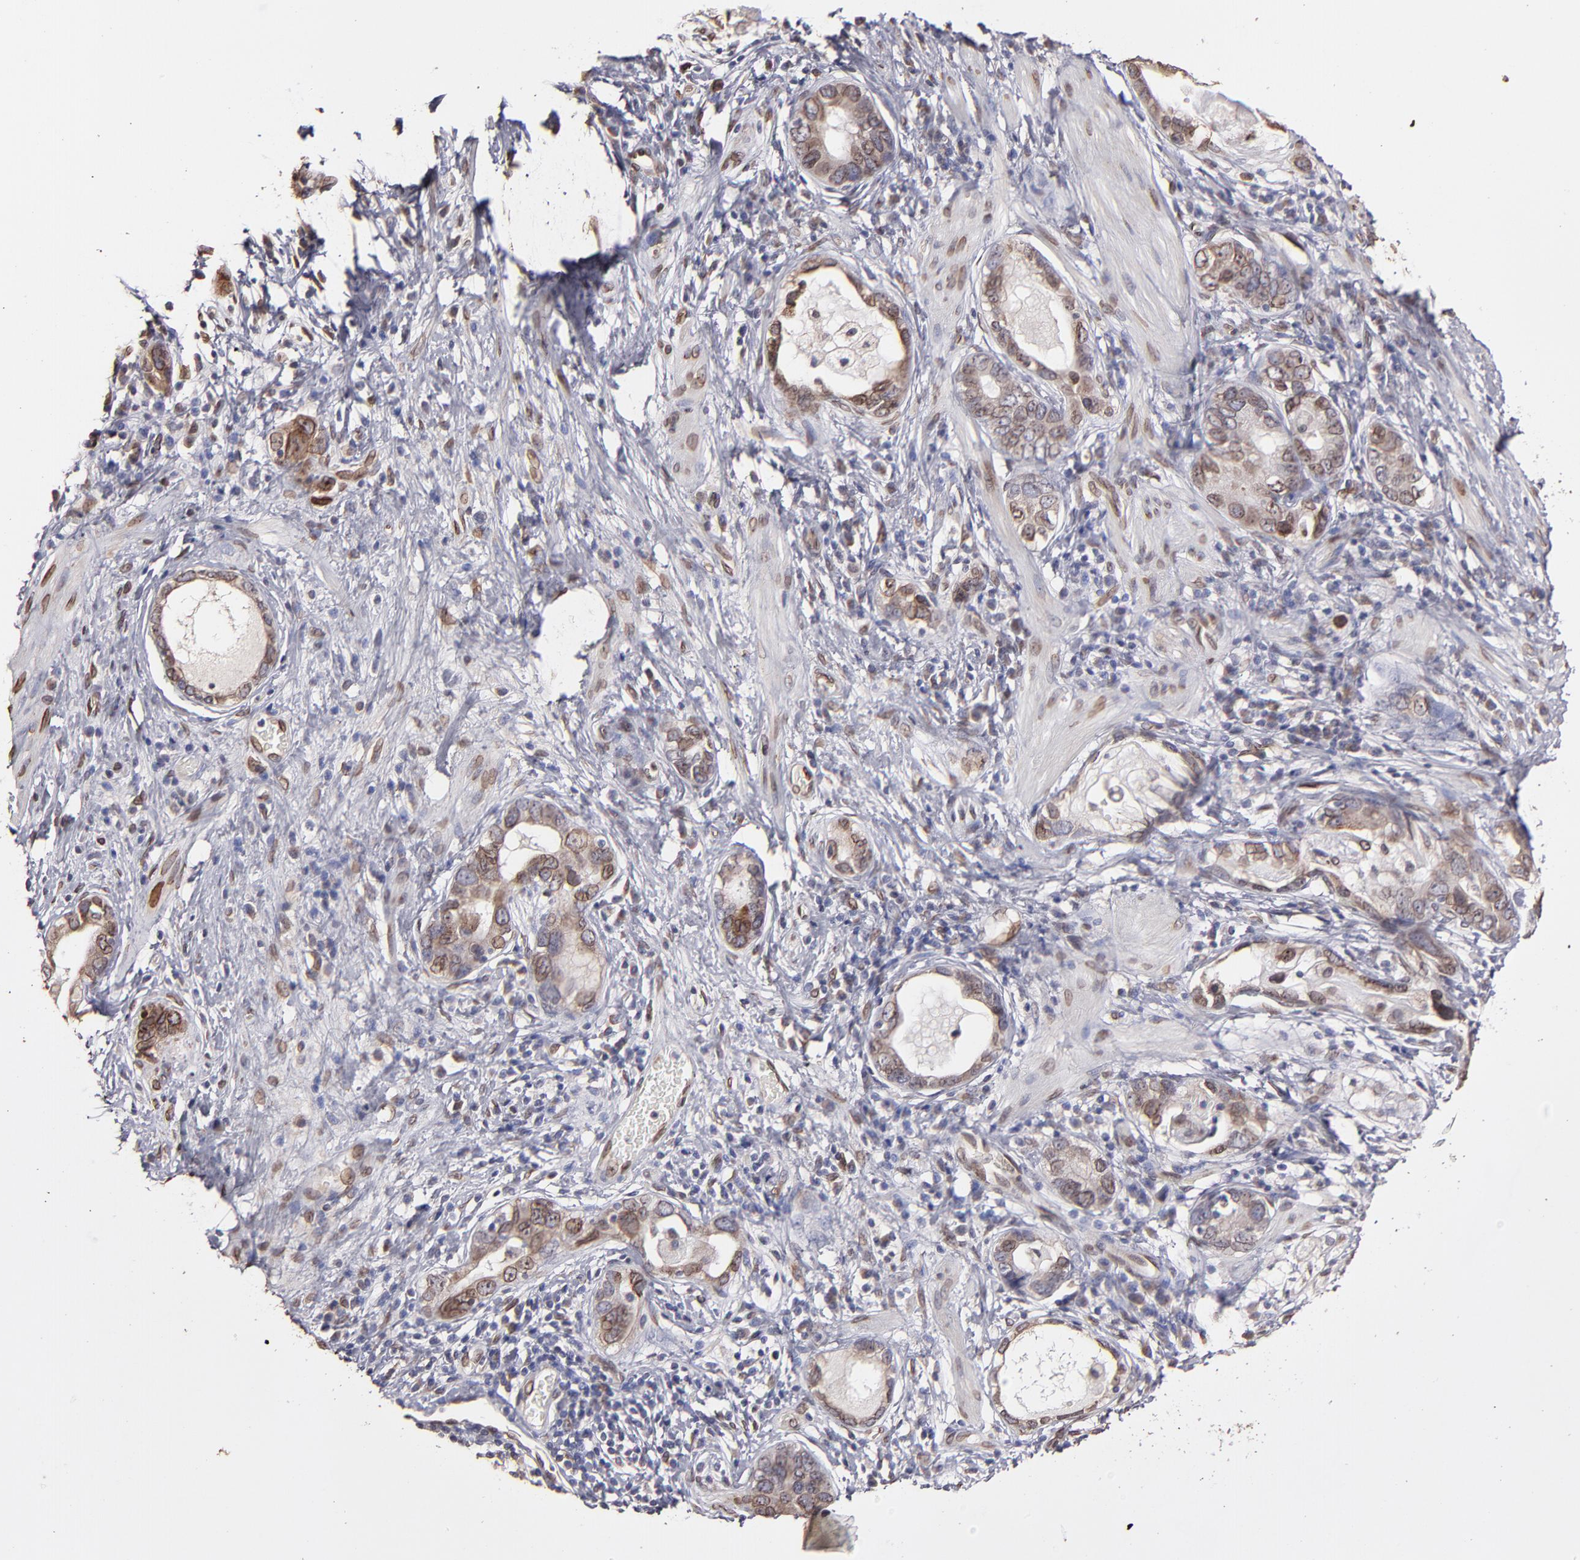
{"staining": {"intensity": "weak", "quantity": ">75%", "location": "cytoplasmic/membranous,nuclear"}, "tissue": "stomach cancer", "cell_type": "Tumor cells", "image_type": "cancer", "snomed": [{"axis": "morphology", "description": "Adenocarcinoma, NOS"}, {"axis": "topography", "description": "Stomach, lower"}], "caption": "Immunohistochemistry (IHC) micrograph of neoplastic tissue: human stomach adenocarcinoma stained using IHC exhibits low levels of weak protein expression localized specifically in the cytoplasmic/membranous and nuclear of tumor cells, appearing as a cytoplasmic/membranous and nuclear brown color.", "gene": "PUM3", "patient": {"sex": "female", "age": 93}}